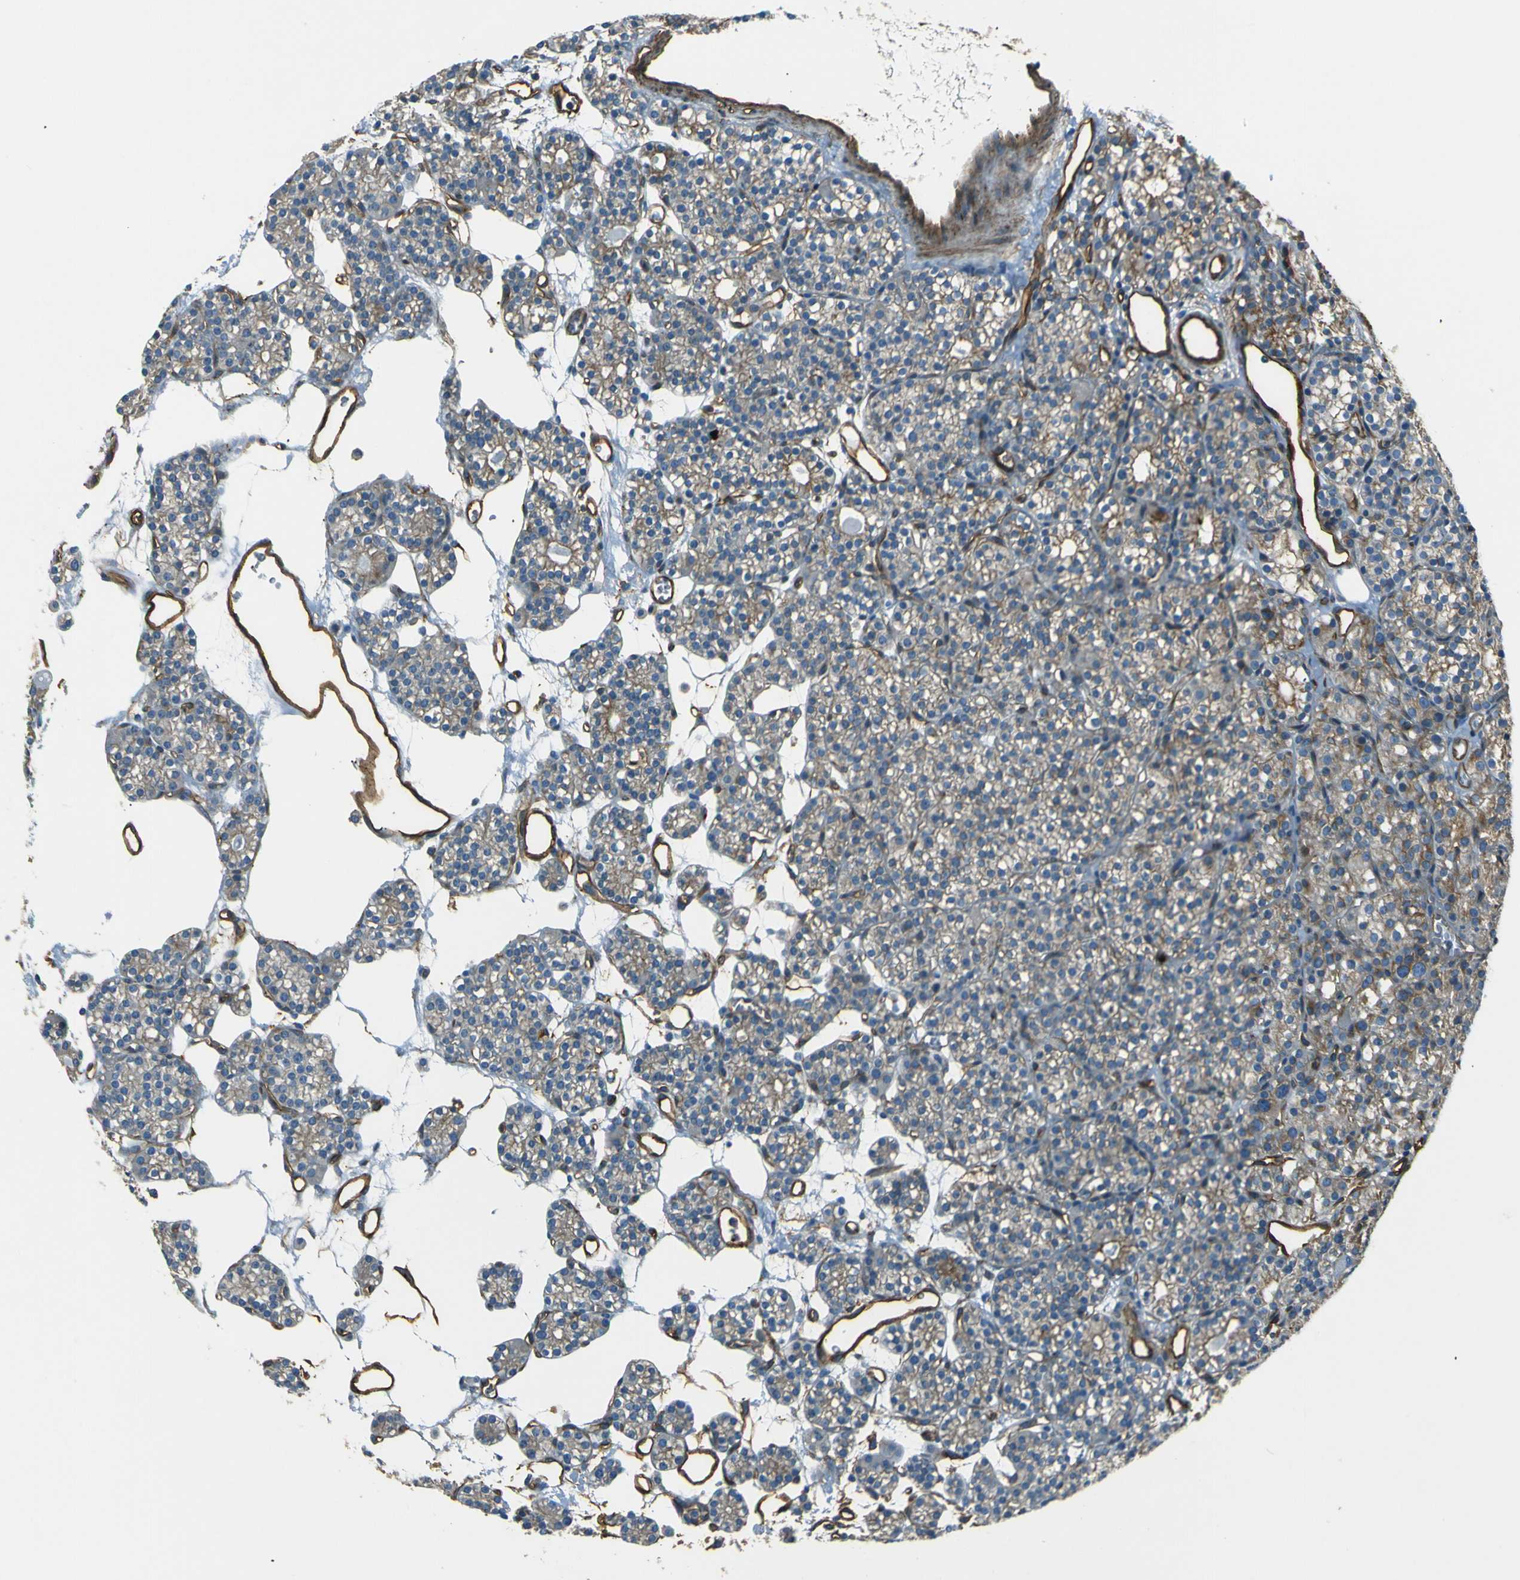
{"staining": {"intensity": "moderate", "quantity": ">75%", "location": "cytoplasmic/membranous"}, "tissue": "parathyroid gland", "cell_type": "Glandular cells", "image_type": "normal", "snomed": [{"axis": "morphology", "description": "Normal tissue, NOS"}, {"axis": "topography", "description": "Parathyroid gland"}], "caption": "Immunohistochemical staining of normal human parathyroid gland reveals moderate cytoplasmic/membranous protein positivity in approximately >75% of glandular cells.", "gene": "ENTPD1", "patient": {"sex": "female", "age": 64}}